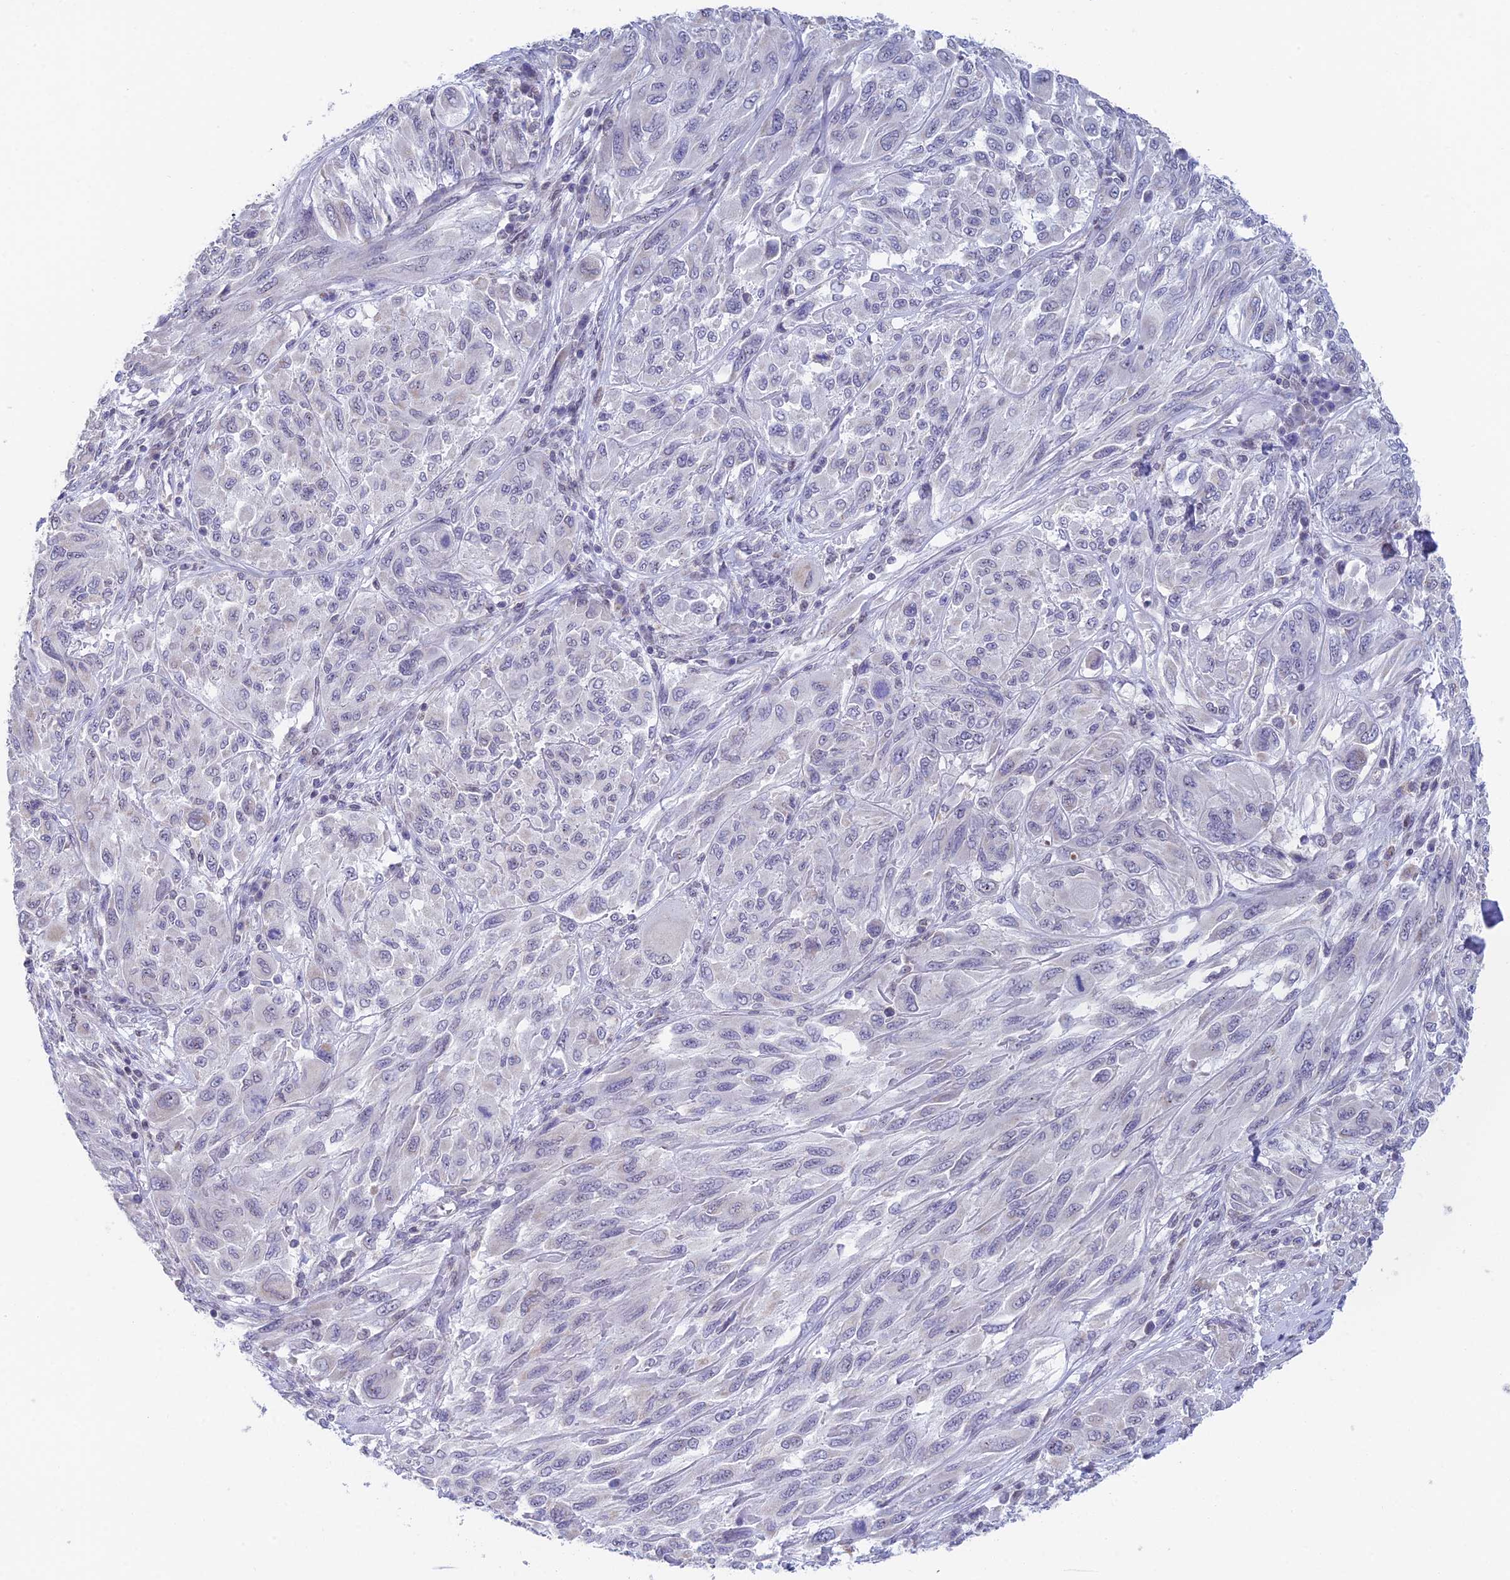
{"staining": {"intensity": "negative", "quantity": "none", "location": "none"}, "tissue": "melanoma", "cell_type": "Tumor cells", "image_type": "cancer", "snomed": [{"axis": "morphology", "description": "Malignant melanoma, NOS"}, {"axis": "topography", "description": "Skin"}], "caption": "The histopathology image reveals no significant positivity in tumor cells of malignant melanoma.", "gene": "REXO5", "patient": {"sex": "female", "age": 91}}